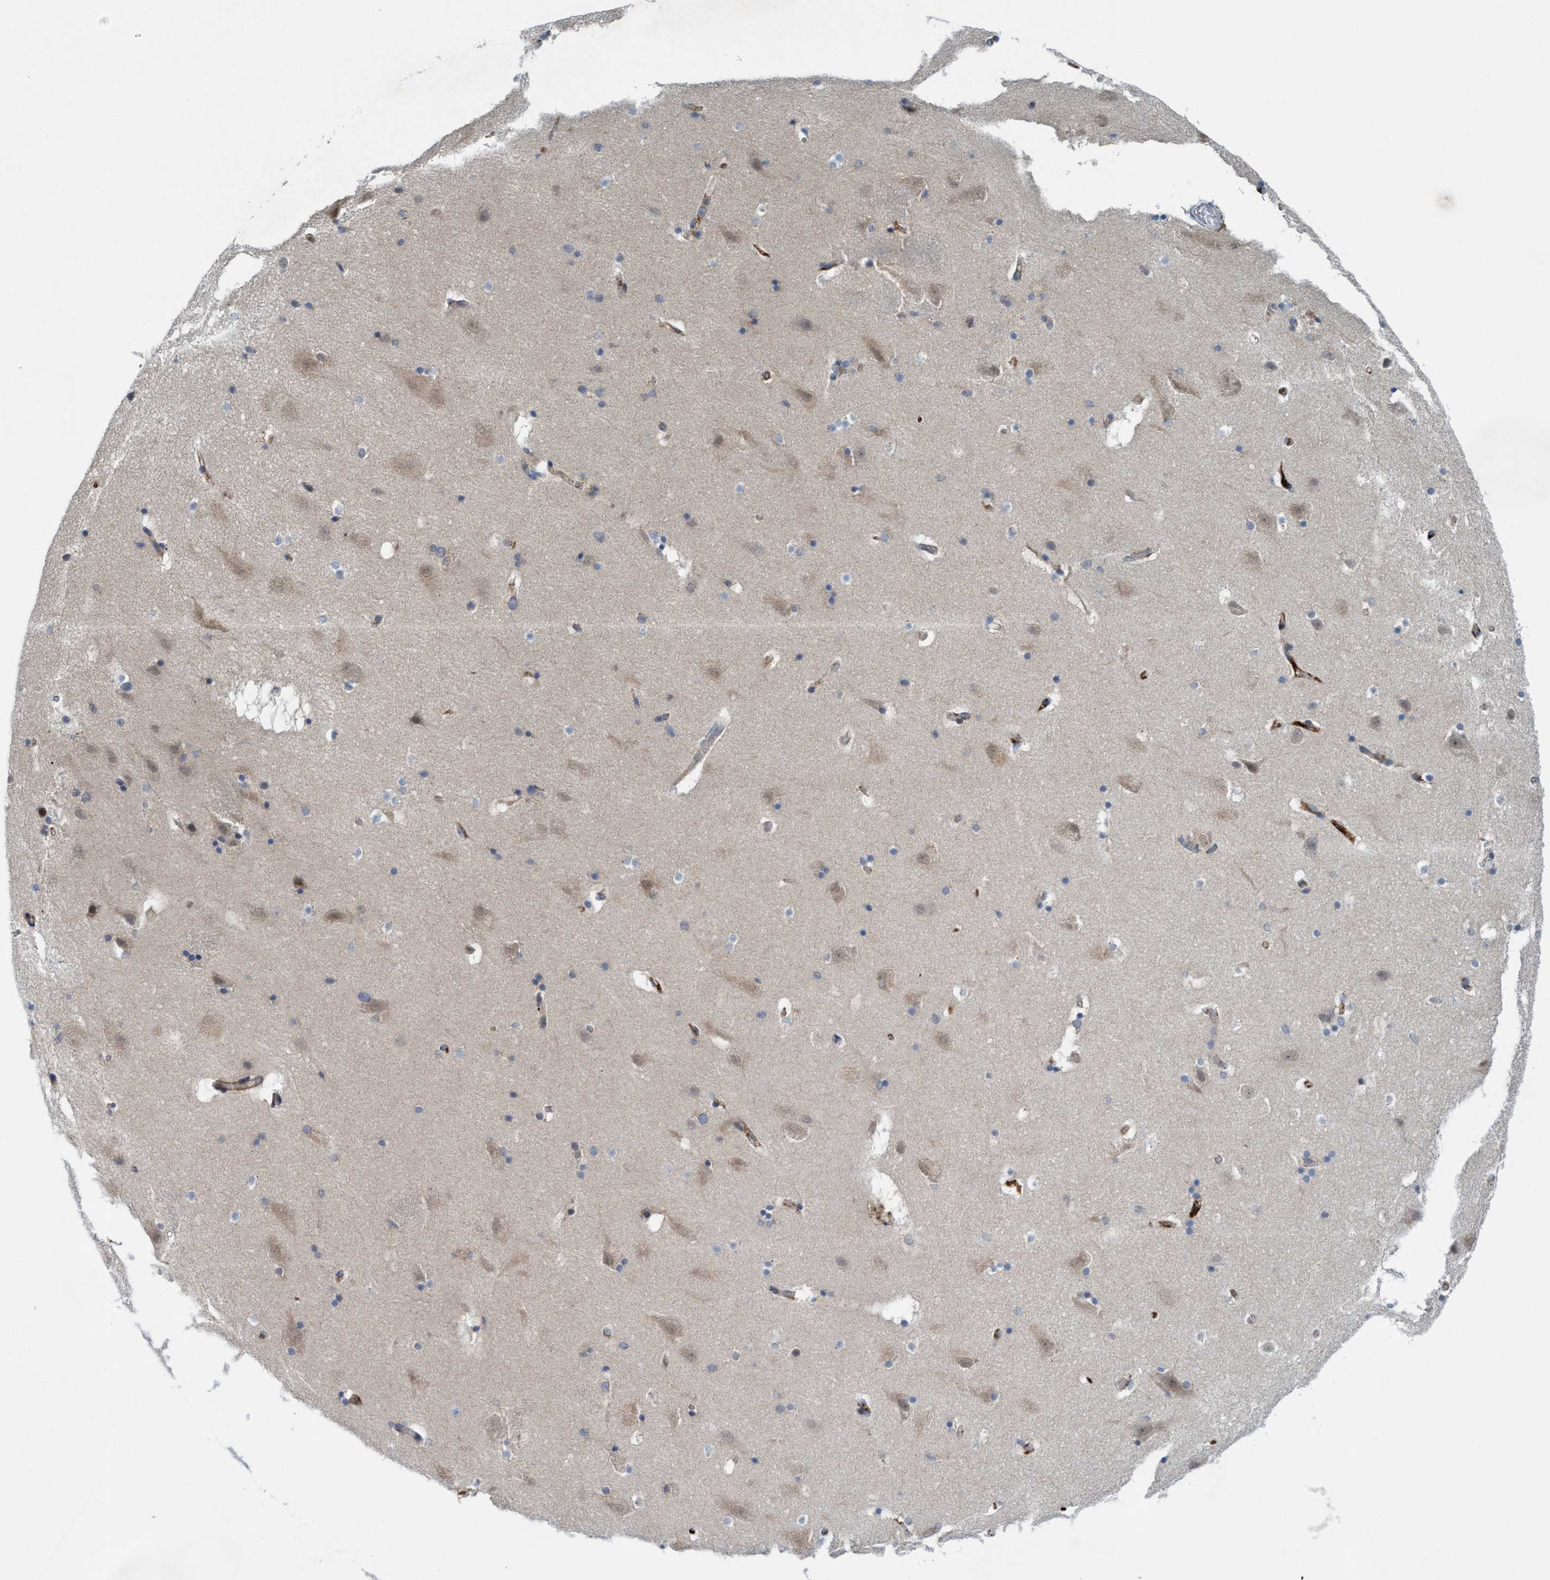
{"staining": {"intensity": "weak", "quantity": "<25%", "location": "cytoplasmic/membranous"}, "tissue": "hippocampus", "cell_type": "Glial cells", "image_type": "normal", "snomed": [{"axis": "morphology", "description": "Normal tissue, NOS"}, {"axis": "topography", "description": "Hippocampus"}], "caption": "DAB immunohistochemical staining of normal hippocampus displays no significant positivity in glial cells.", "gene": "TRIM65", "patient": {"sex": "male", "age": 45}}